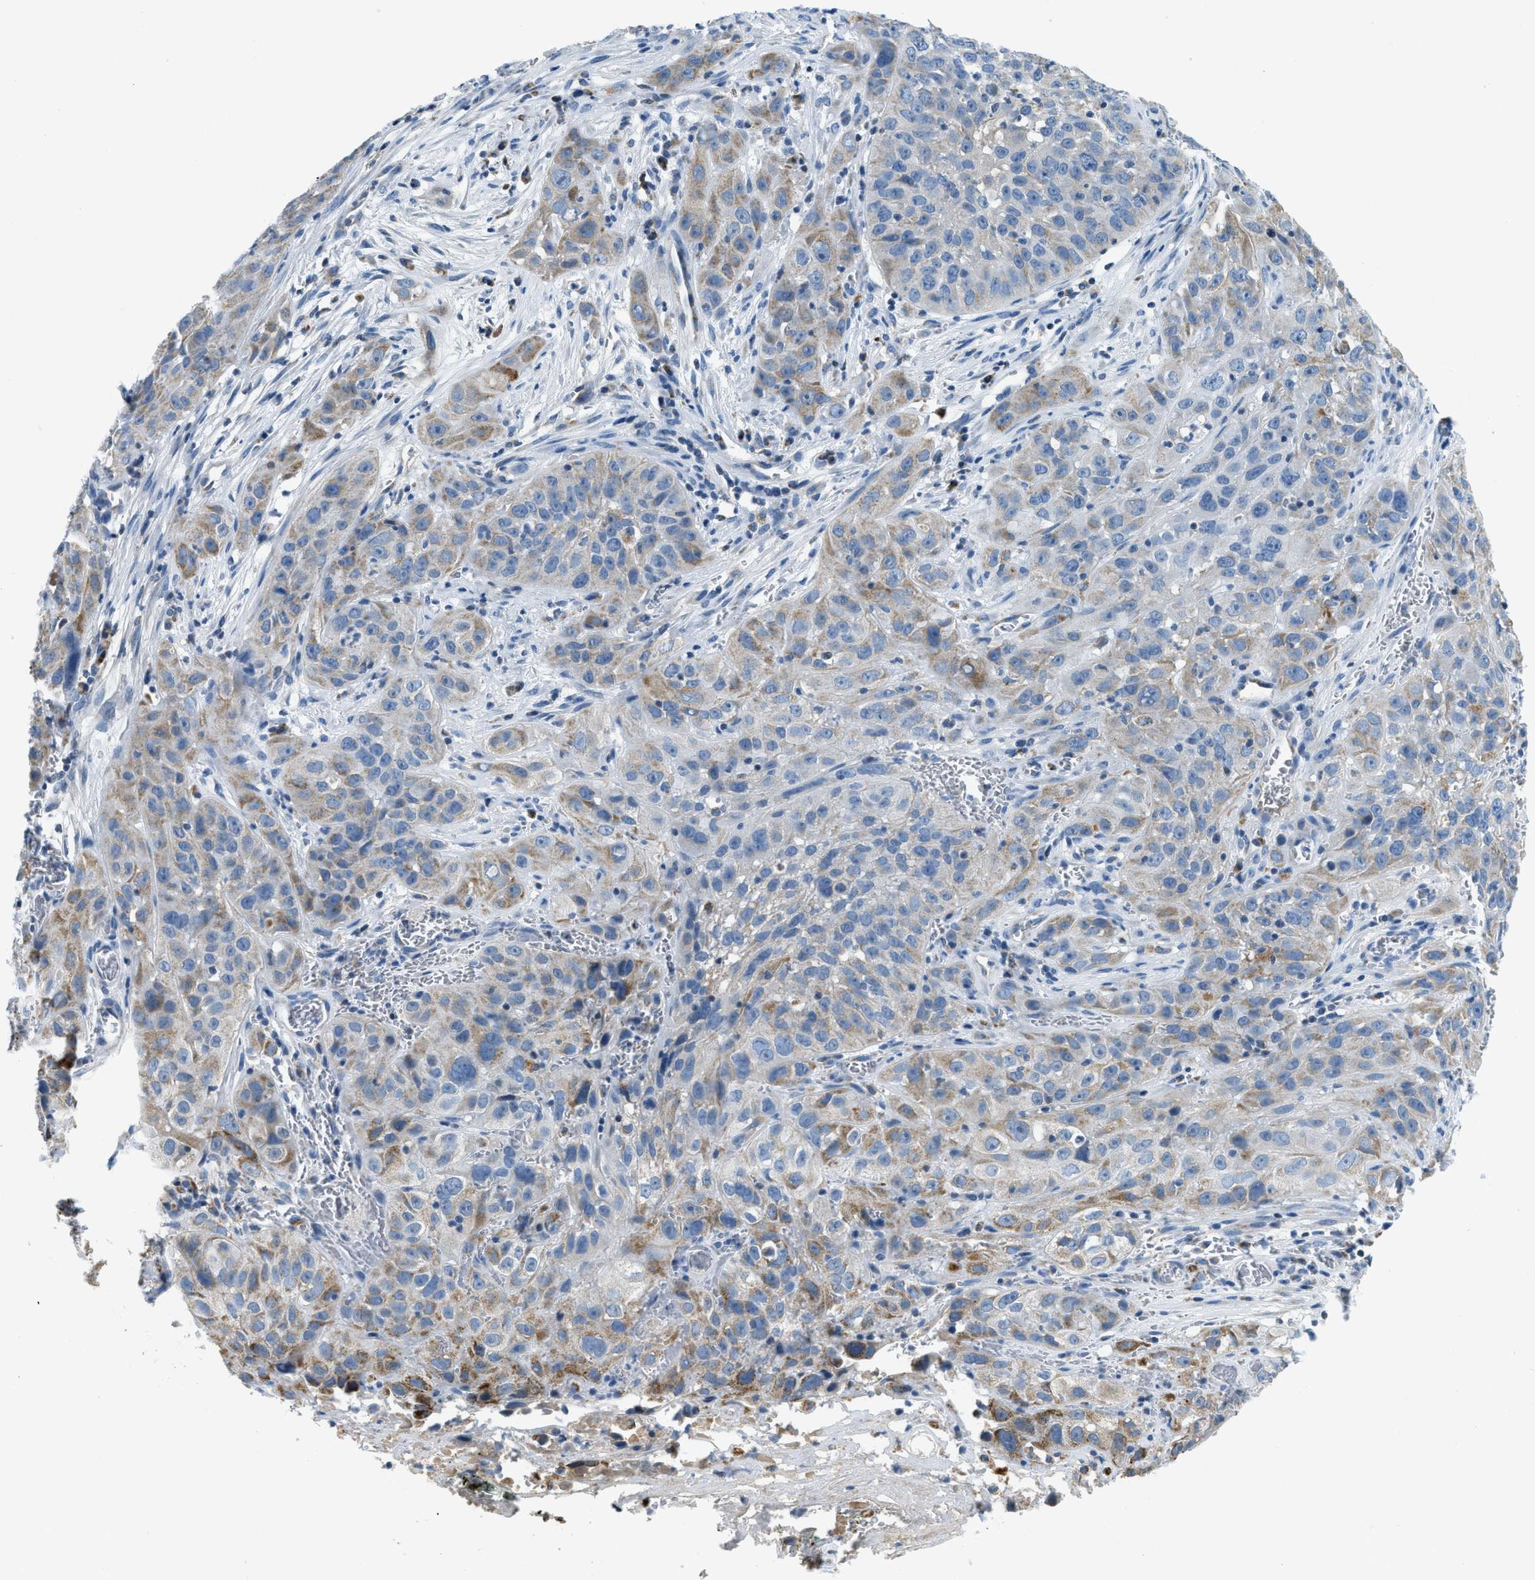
{"staining": {"intensity": "moderate", "quantity": "<25%", "location": "cytoplasmic/membranous"}, "tissue": "cervical cancer", "cell_type": "Tumor cells", "image_type": "cancer", "snomed": [{"axis": "morphology", "description": "Squamous cell carcinoma, NOS"}, {"axis": "topography", "description": "Cervix"}], "caption": "A micrograph showing moderate cytoplasmic/membranous staining in about <25% of tumor cells in squamous cell carcinoma (cervical), as visualized by brown immunohistochemical staining.", "gene": "ACADVL", "patient": {"sex": "female", "age": 32}}